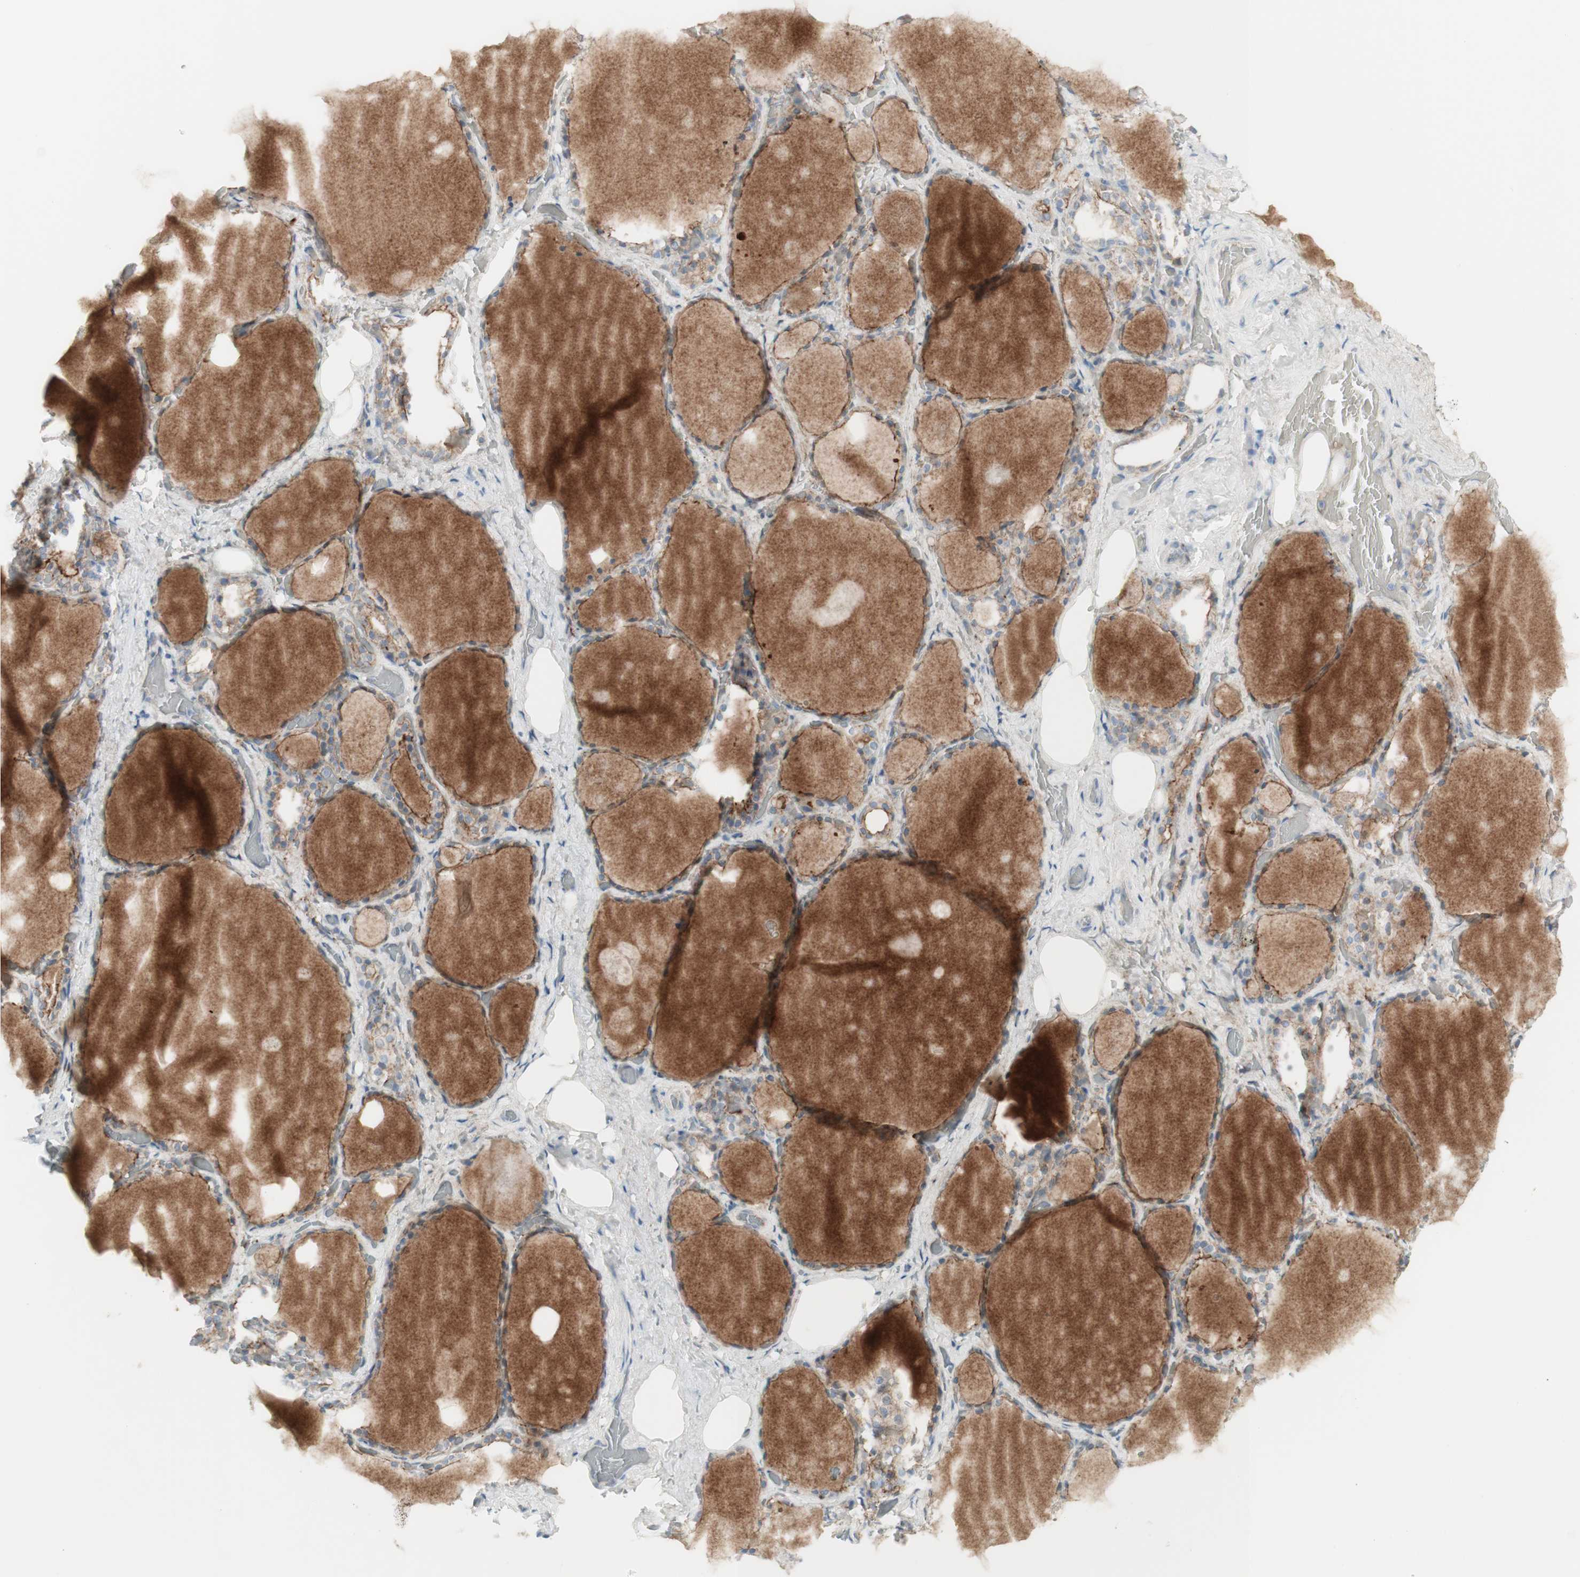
{"staining": {"intensity": "weak", "quantity": "25%-75%", "location": "cytoplasmic/membranous"}, "tissue": "thyroid gland", "cell_type": "Glandular cells", "image_type": "normal", "snomed": [{"axis": "morphology", "description": "Normal tissue, NOS"}, {"axis": "topography", "description": "Thyroid gland"}], "caption": "A brown stain labels weak cytoplasmic/membranous expression of a protein in glandular cells of benign human thyroid gland.", "gene": "MYO6", "patient": {"sex": "male", "age": 61}}